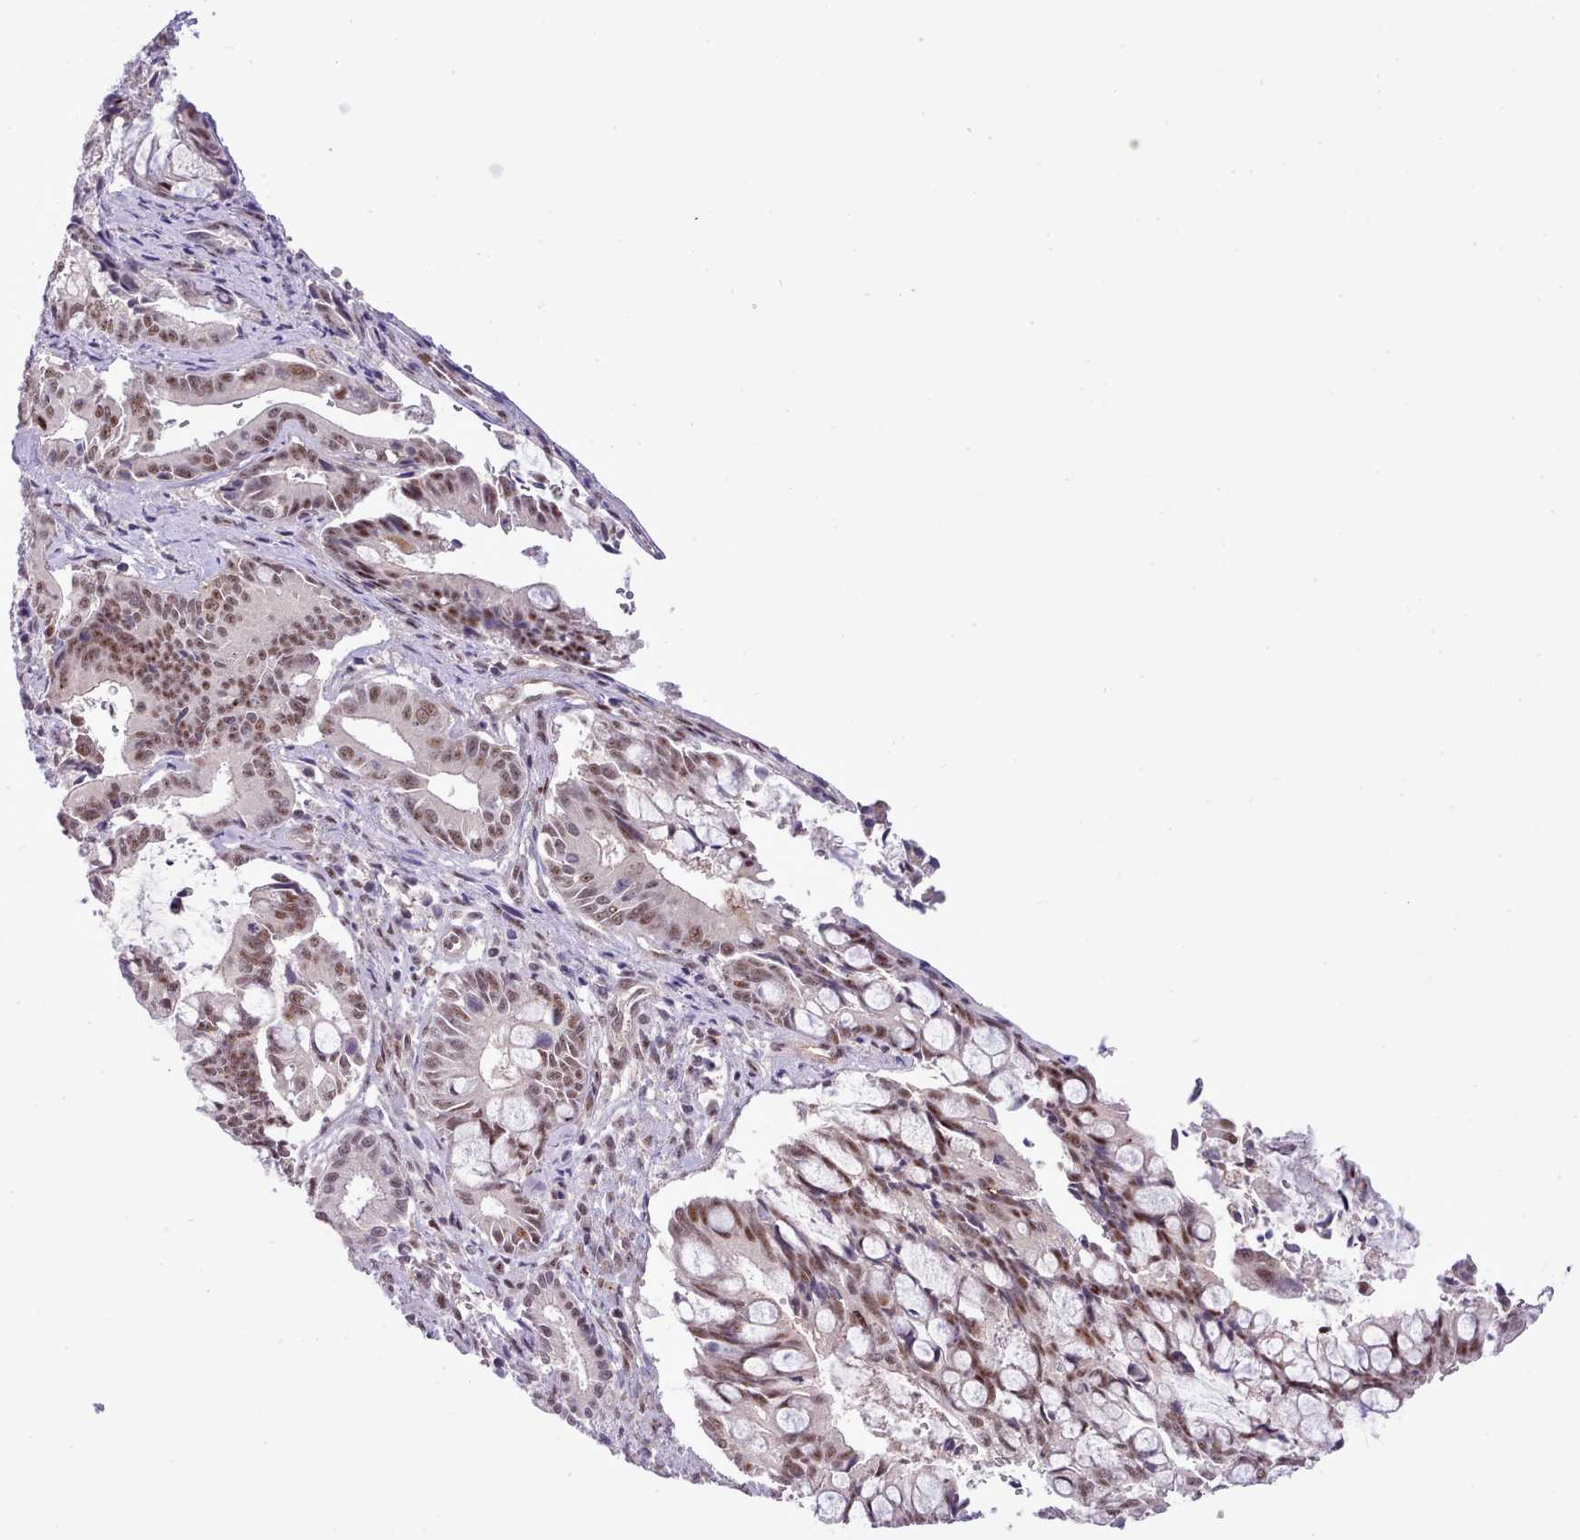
{"staining": {"intensity": "moderate", "quantity": ">75%", "location": "nuclear"}, "tissue": "pancreatic cancer", "cell_type": "Tumor cells", "image_type": "cancer", "snomed": [{"axis": "morphology", "description": "Adenocarcinoma, NOS"}, {"axis": "topography", "description": "Pancreas"}], "caption": "Immunohistochemistry (DAB) staining of pancreatic cancer (adenocarcinoma) shows moderate nuclear protein staining in approximately >75% of tumor cells.", "gene": "HOXB7", "patient": {"sex": "male", "age": 68}}